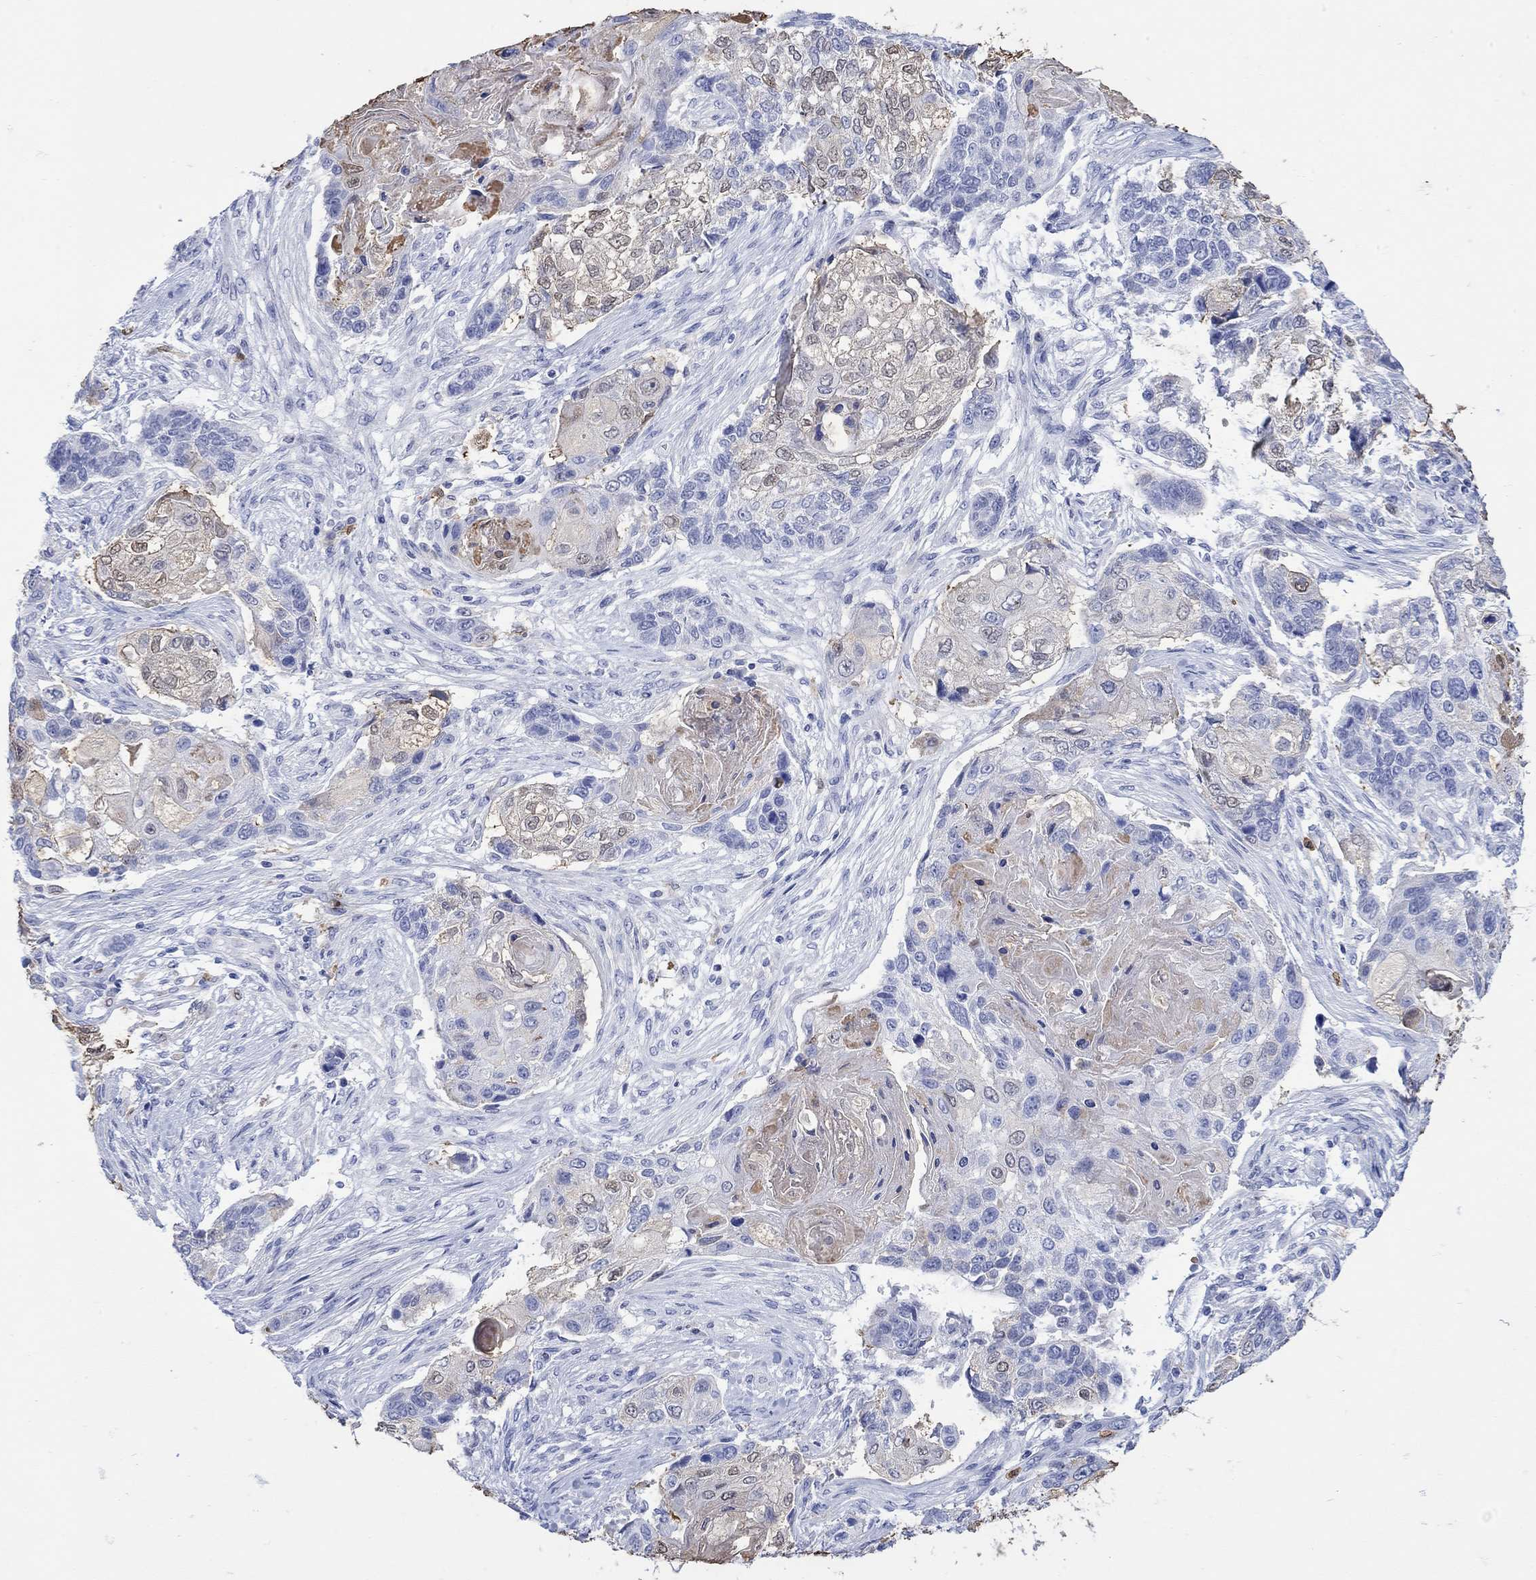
{"staining": {"intensity": "weak", "quantity": "<25%", "location": "cytoplasmic/membranous"}, "tissue": "lung cancer", "cell_type": "Tumor cells", "image_type": "cancer", "snomed": [{"axis": "morphology", "description": "Normal tissue, NOS"}, {"axis": "morphology", "description": "Squamous cell carcinoma, NOS"}, {"axis": "topography", "description": "Bronchus"}, {"axis": "topography", "description": "Lung"}], "caption": "Protein analysis of lung cancer exhibits no significant staining in tumor cells.", "gene": "LINGO3", "patient": {"sex": "male", "age": 69}}